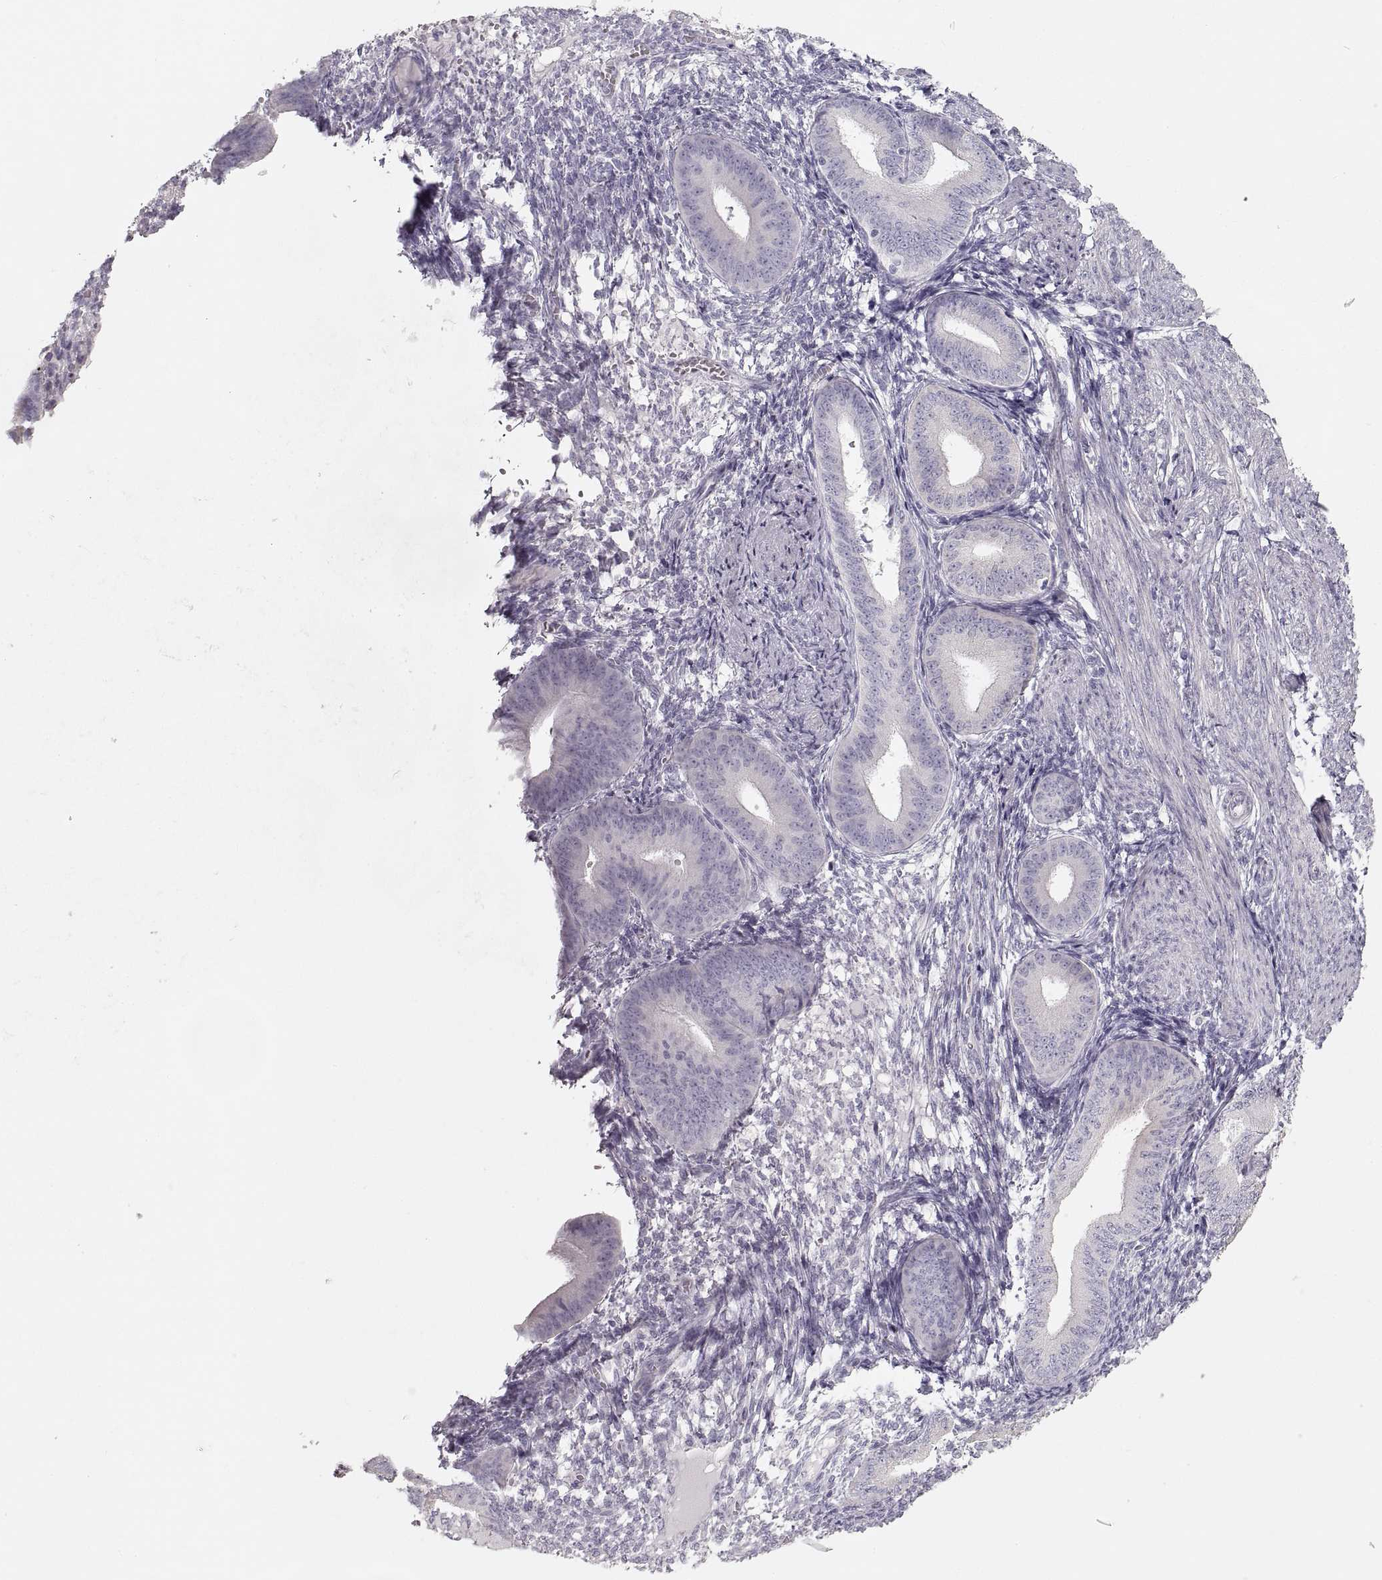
{"staining": {"intensity": "negative", "quantity": "none", "location": "none"}, "tissue": "endometrium", "cell_type": "Cells in endometrial stroma", "image_type": "normal", "snomed": [{"axis": "morphology", "description": "Normal tissue, NOS"}, {"axis": "topography", "description": "Endometrium"}], "caption": "Image shows no protein positivity in cells in endometrial stroma of normal endometrium.", "gene": "ZP3", "patient": {"sex": "female", "age": 39}}